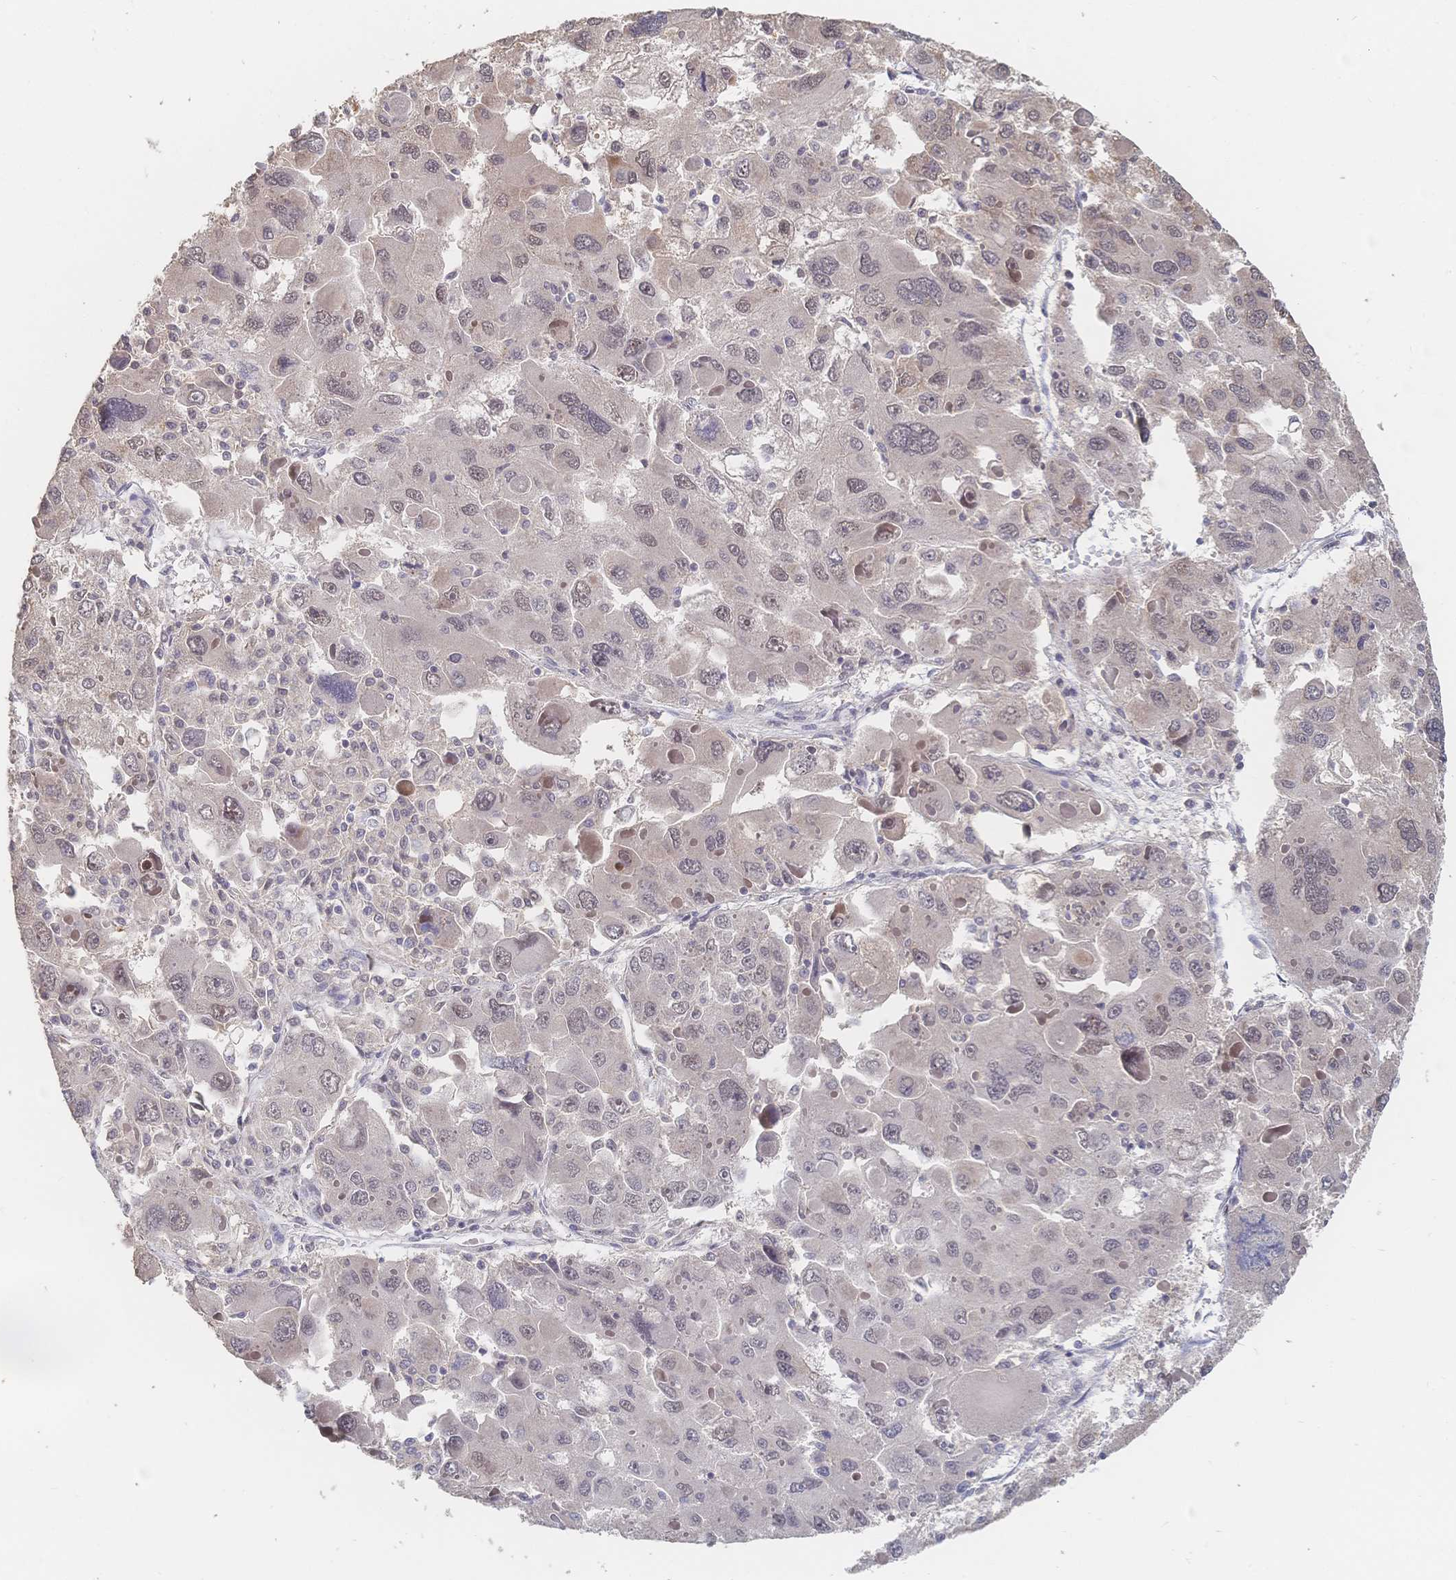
{"staining": {"intensity": "weak", "quantity": "<25%", "location": "nuclear"}, "tissue": "liver cancer", "cell_type": "Tumor cells", "image_type": "cancer", "snomed": [{"axis": "morphology", "description": "Carcinoma, Hepatocellular, NOS"}, {"axis": "topography", "description": "Liver"}], "caption": "Liver cancer (hepatocellular carcinoma) was stained to show a protein in brown. There is no significant expression in tumor cells.", "gene": "LRP5", "patient": {"sex": "female", "age": 41}}